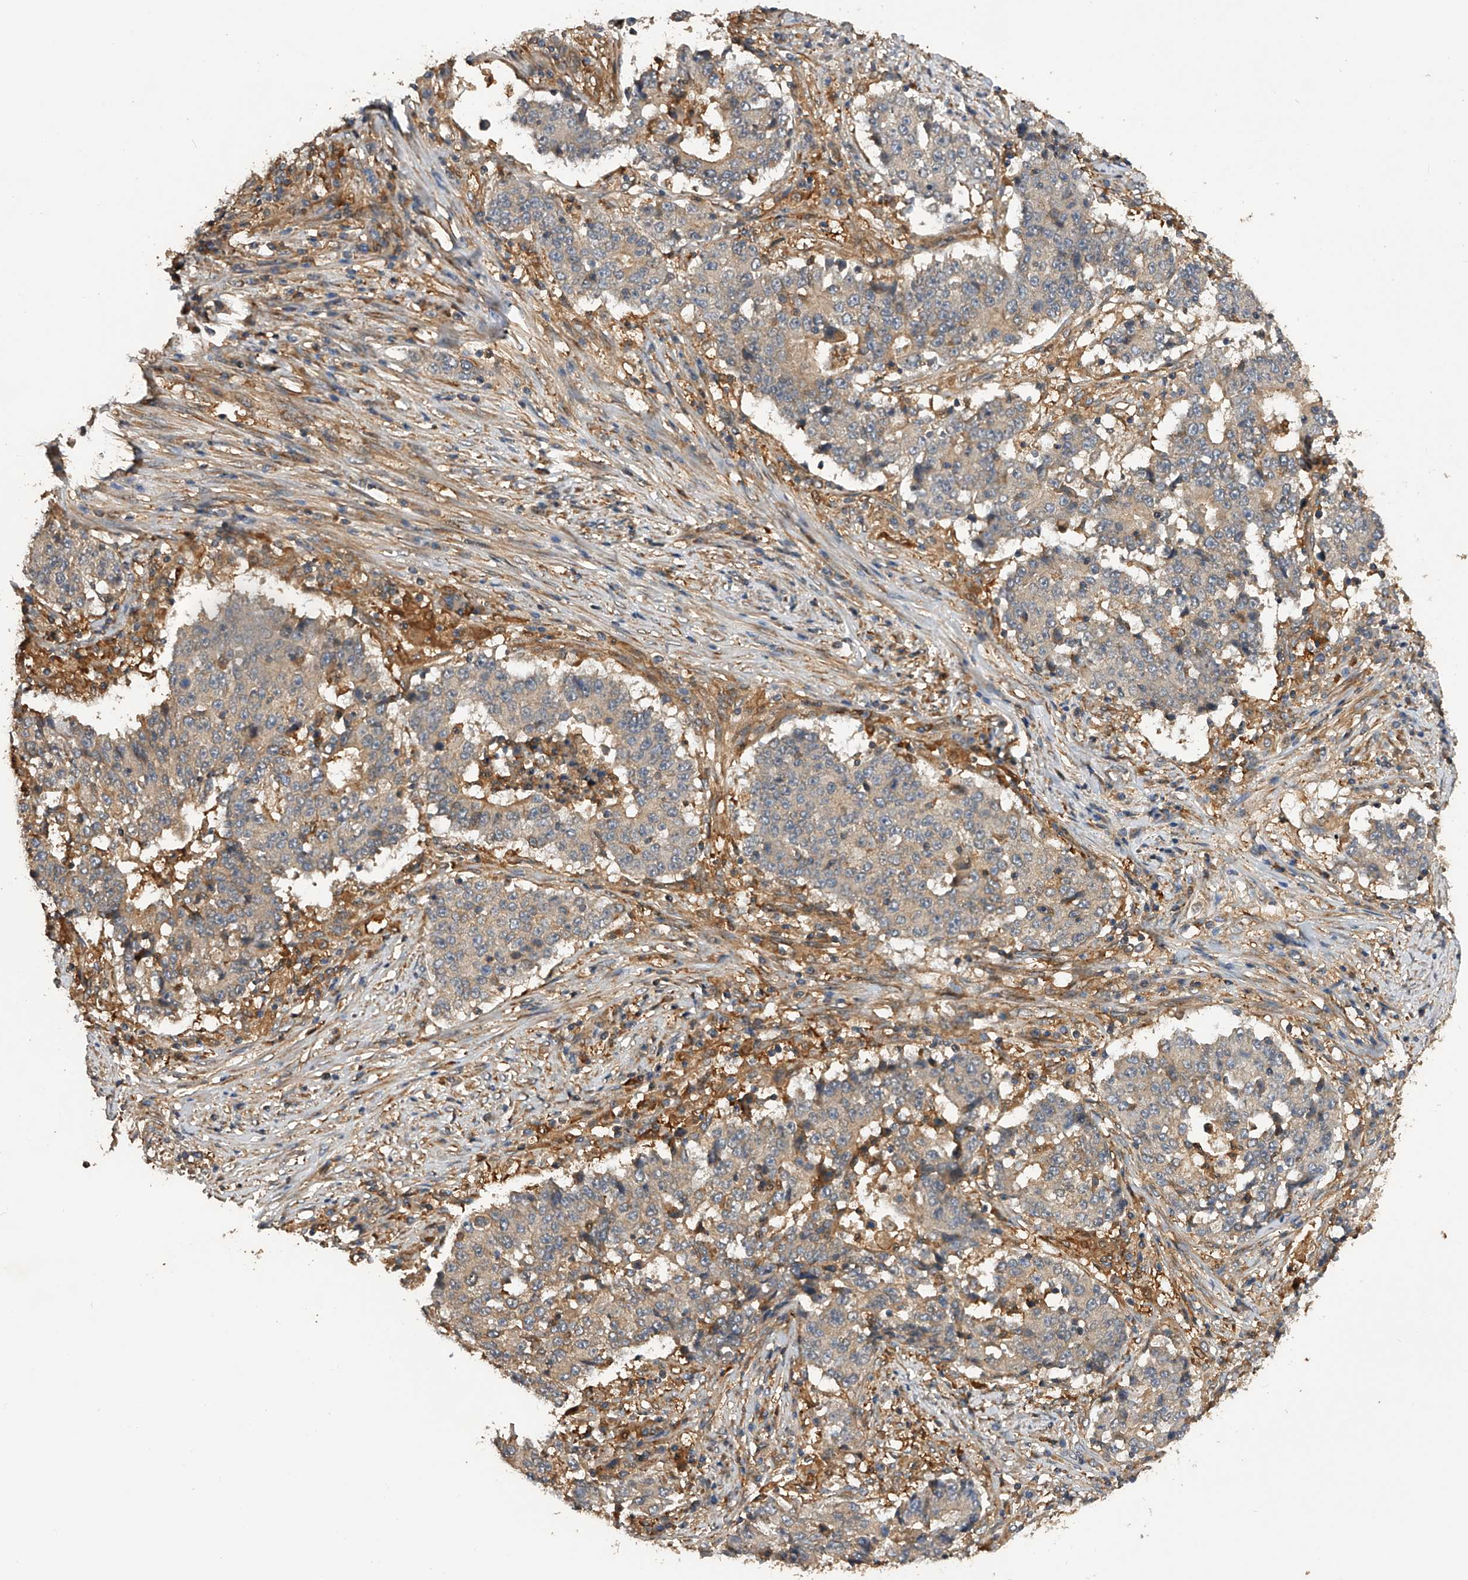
{"staining": {"intensity": "weak", "quantity": "<25%", "location": "cytoplasmic/membranous"}, "tissue": "stomach cancer", "cell_type": "Tumor cells", "image_type": "cancer", "snomed": [{"axis": "morphology", "description": "Adenocarcinoma, NOS"}, {"axis": "topography", "description": "Stomach"}], "caption": "Immunohistochemistry (IHC) photomicrograph of stomach adenocarcinoma stained for a protein (brown), which shows no staining in tumor cells.", "gene": "PTPRA", "patient": {"sex": "male", "age": 59}}